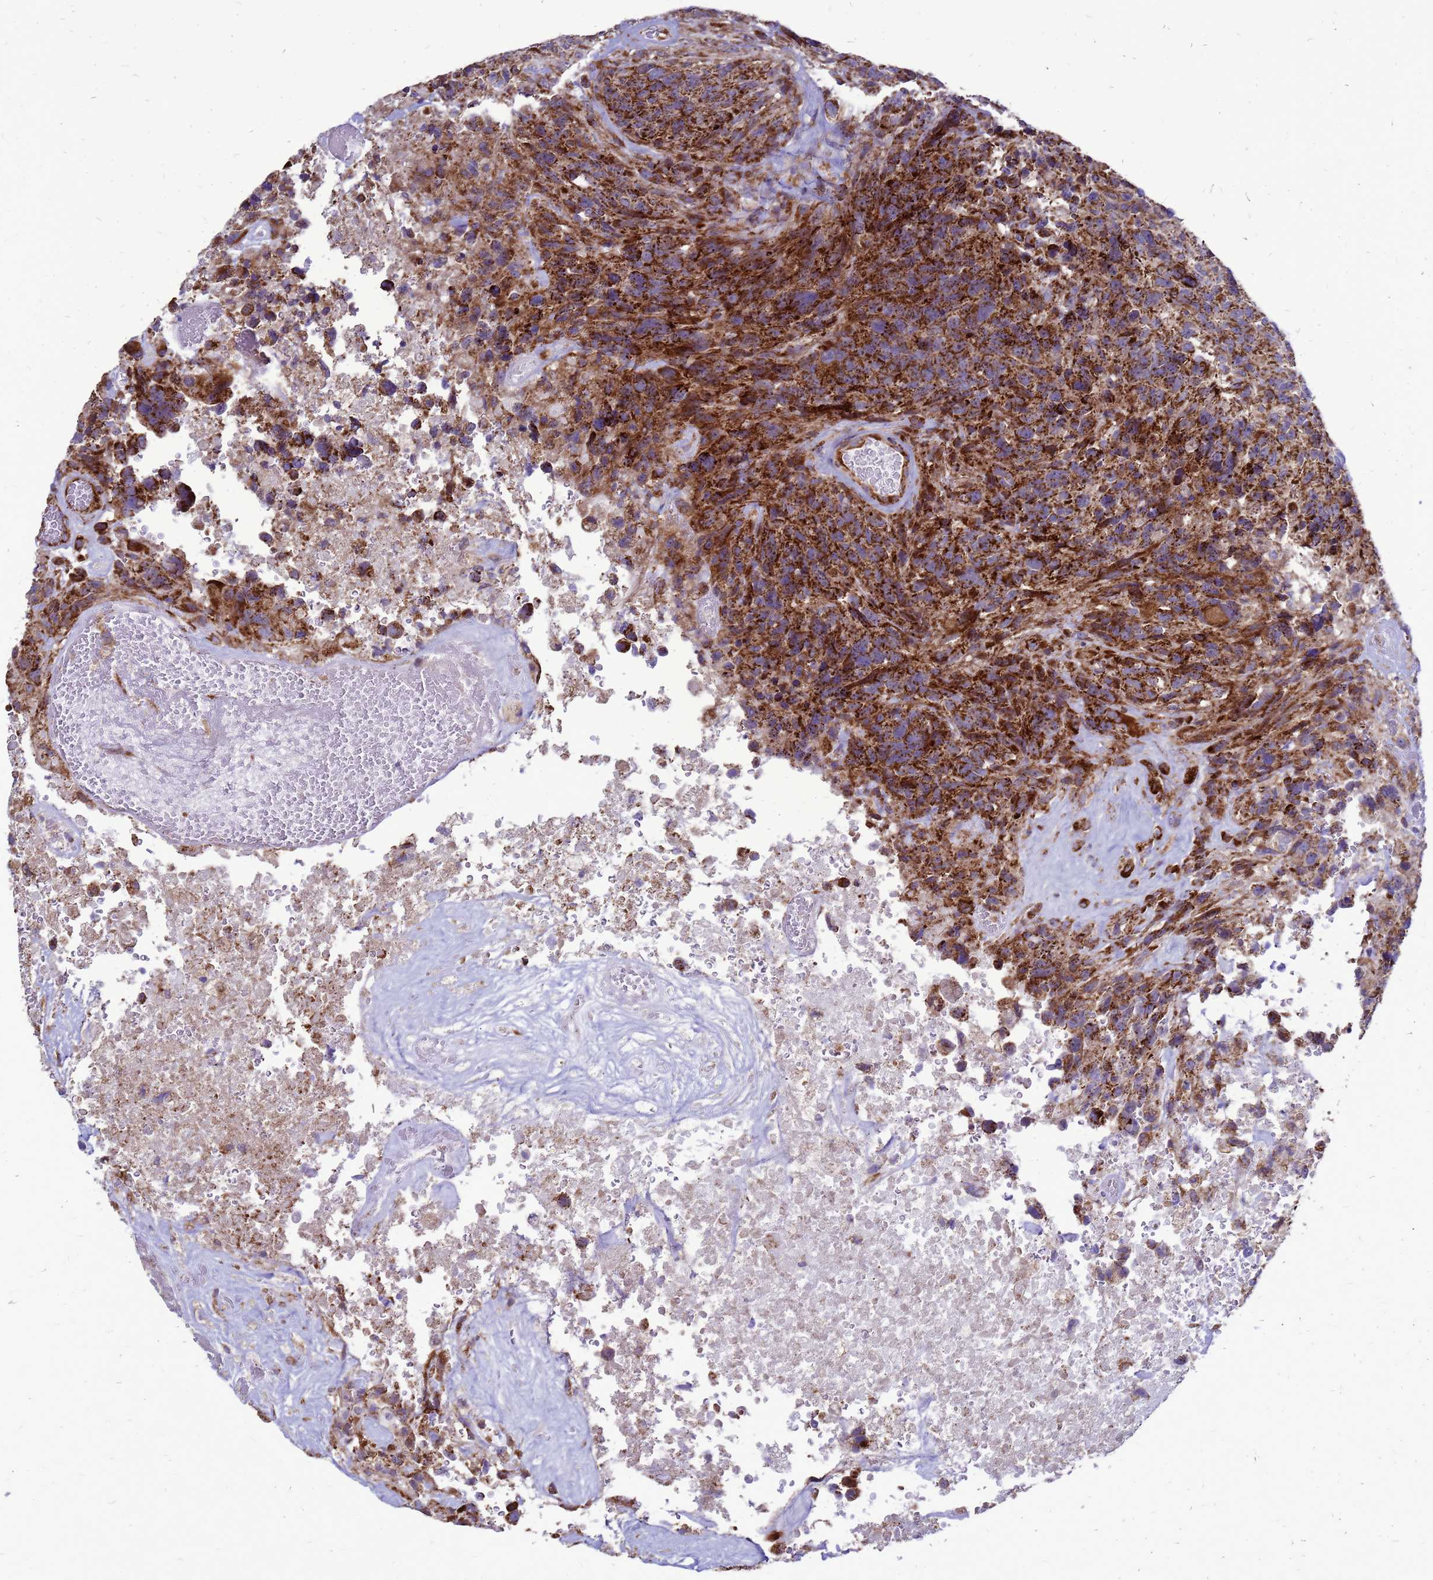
{"staining": {"intensity": "strong", "quantity": "25%-75%", "location": "cytoplasmic/membranous"}, "tissue": "glioma", "cell_type": "Tumor cells", "image_type": "cancer", "snomed": [{"axis": "morphology", "description": "Glioma, malignant, High grade"}, {"axis": "topography", "description": "Brain"}], "caption": "Brown immunohistochemical staining in high-grade glioma (malignant) shows strong cytoplasmic/membranous expression in approximately 25%-75% of tumor cells.", "gene": "FSTL4", "patient": {"sex": "male", "age": 69}}